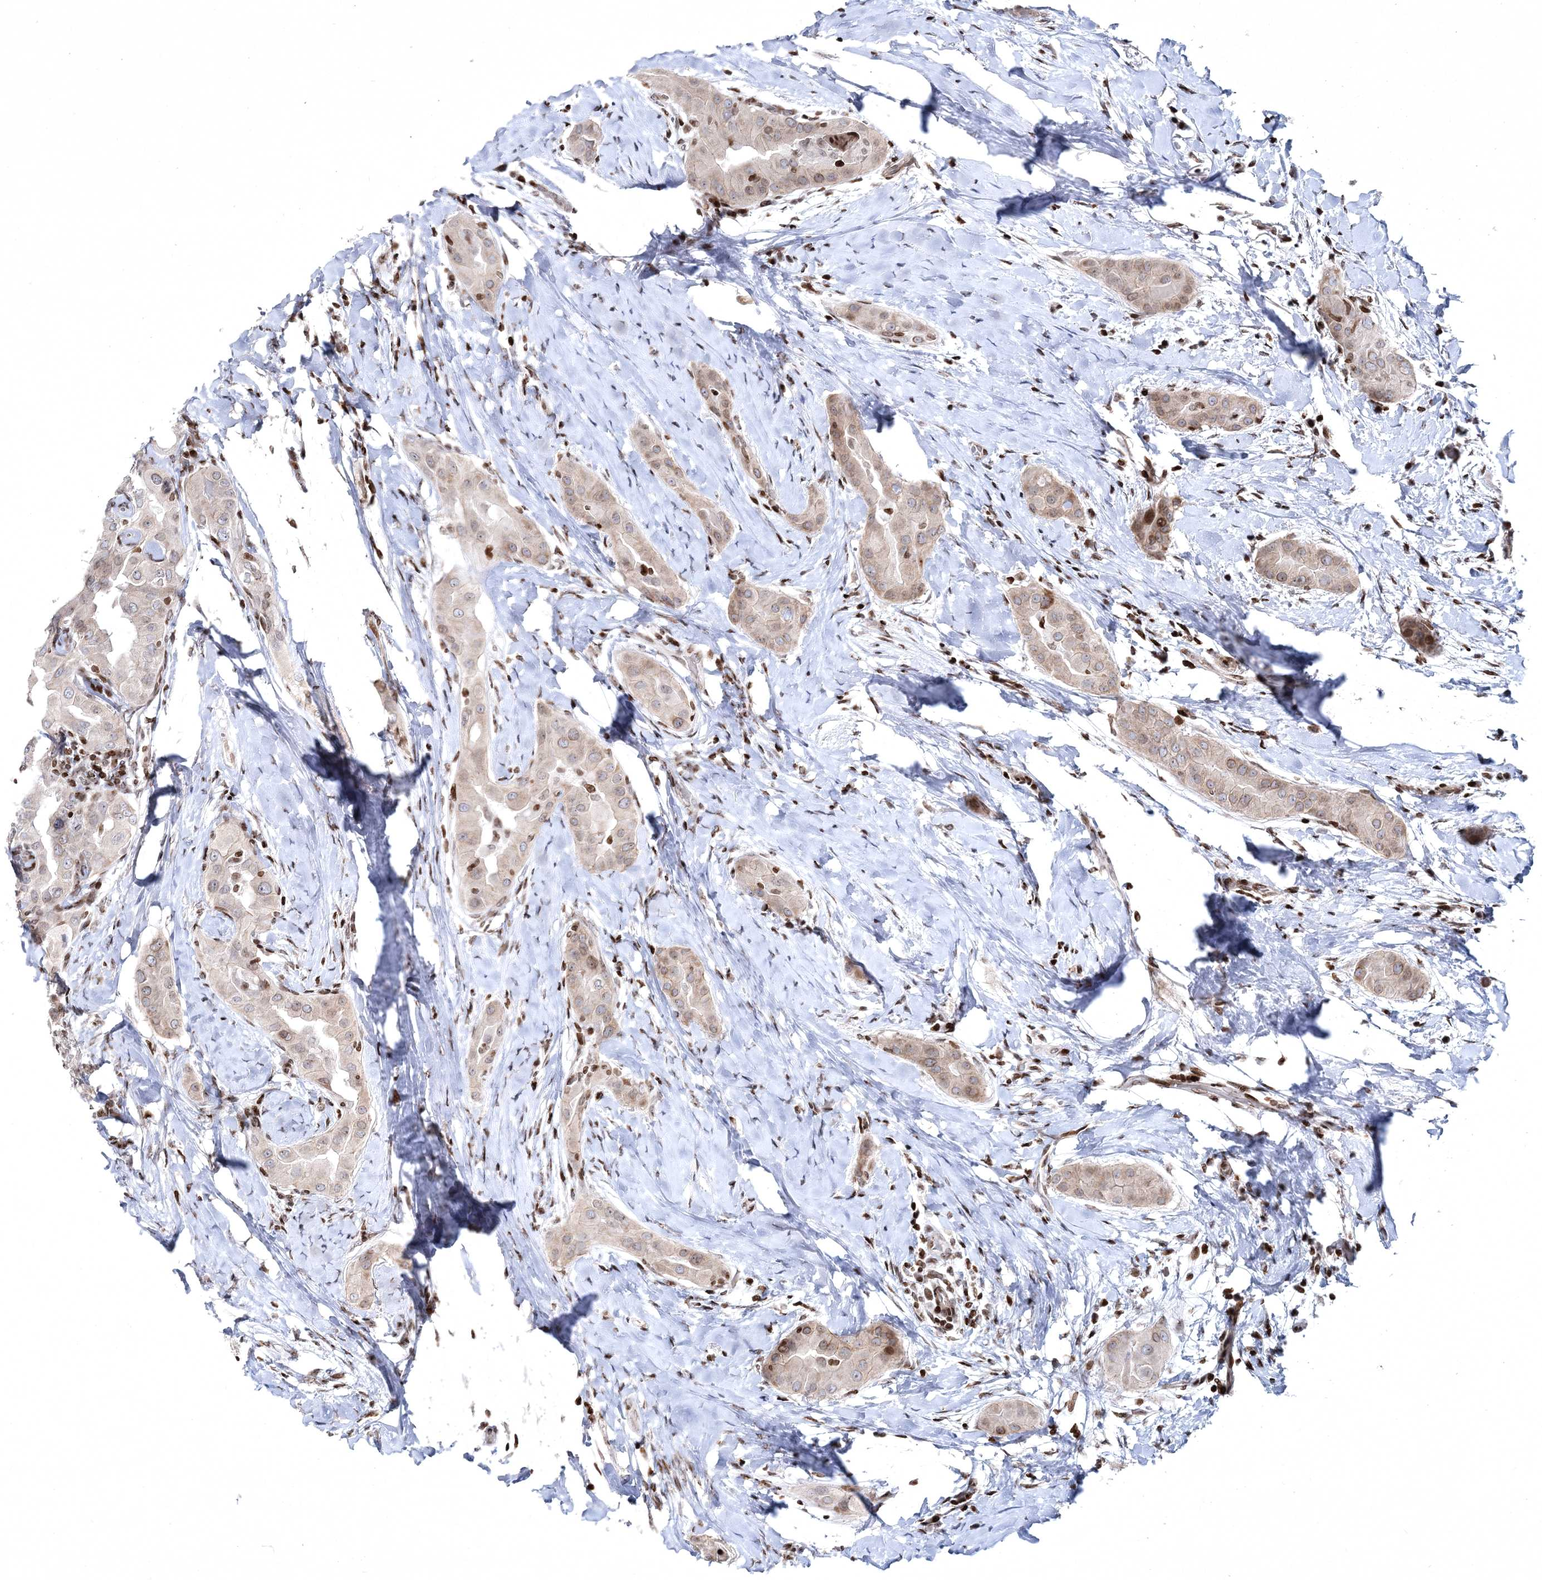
{"staining": {"intensity": "weak", "quantity": "<25%", "location": "nuclear"}, "tissue": "thyroid cancer", "cell_type": "Tumor cells", "image_type": "cancer", "snomed": [{"axis": "morphology", "description": "Papillary adenocarcinoma, NOS"}, {"axis": "topography", "description": "Thyroid gland"}], "caption": "Immunohistochemistry (IHC) of human thyroid cancer (papillary adenocarcinoma) displays no positivity in tumor cells.", "gene": "SMIM29", "patient": {"sex": "male", "age": 33}}